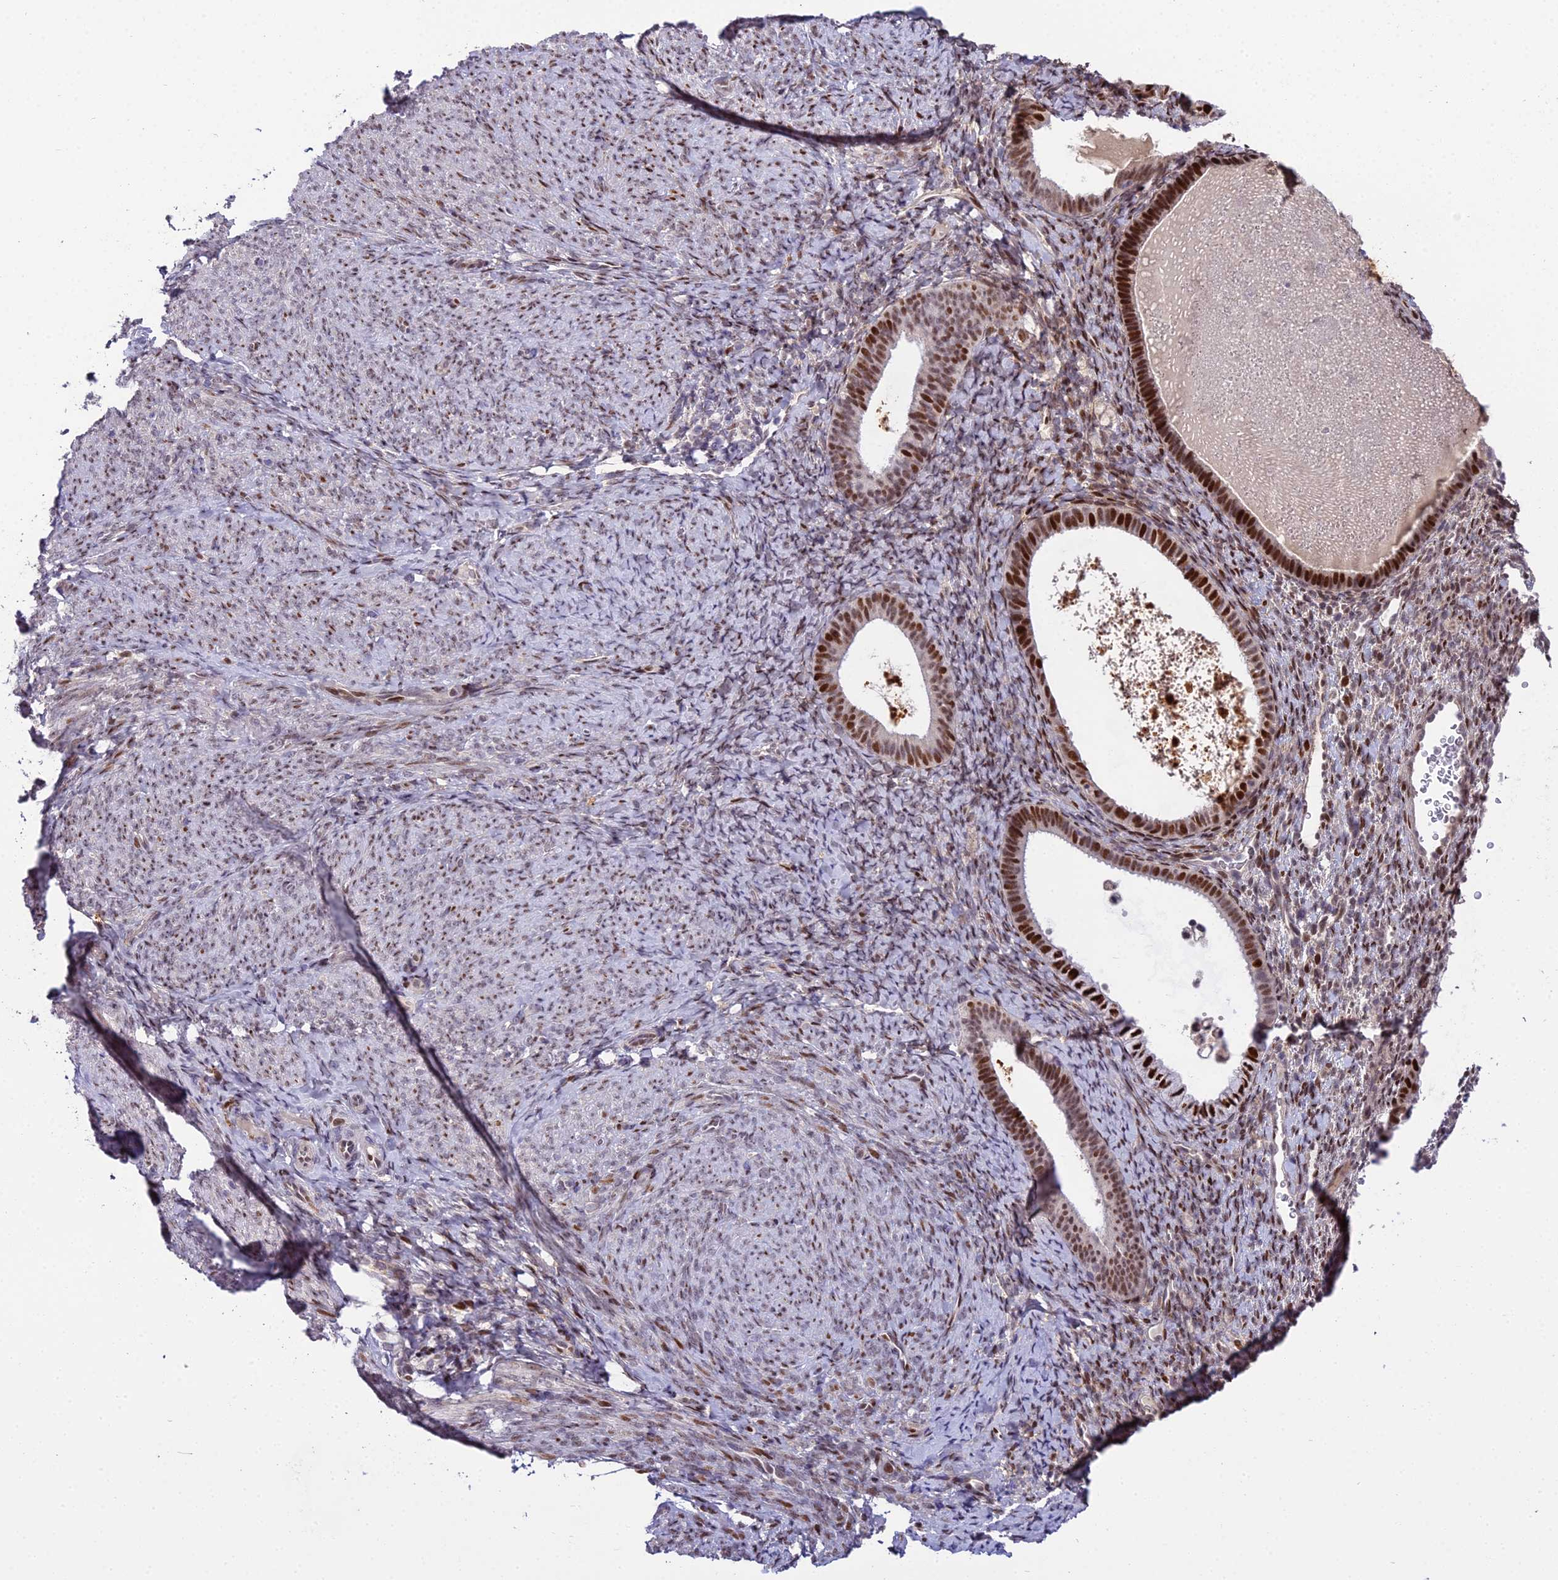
{"staining": {"intensity": "moderate", "quantity": ">75%", "location": "nuclear"}, "tissue": "endometrium", "cell_type": "Cells in endometrial stroma", "image_type": "normal", "snomed": [{"axis": "morphology", "description": "Normal tissue, NOS"}, {"axis": "topography", "description": "Endometrium"}], "caption": "Immunohistochemical staining of normal endometrium shows >75% levels of moderate nuclear protein staining in about >75% of cells in endometrial stroma. (DAB IHC with brightfield microscopy, high magnification).", "gene": "ZNF707", "patient": {"sex": "female", "age": 65}}